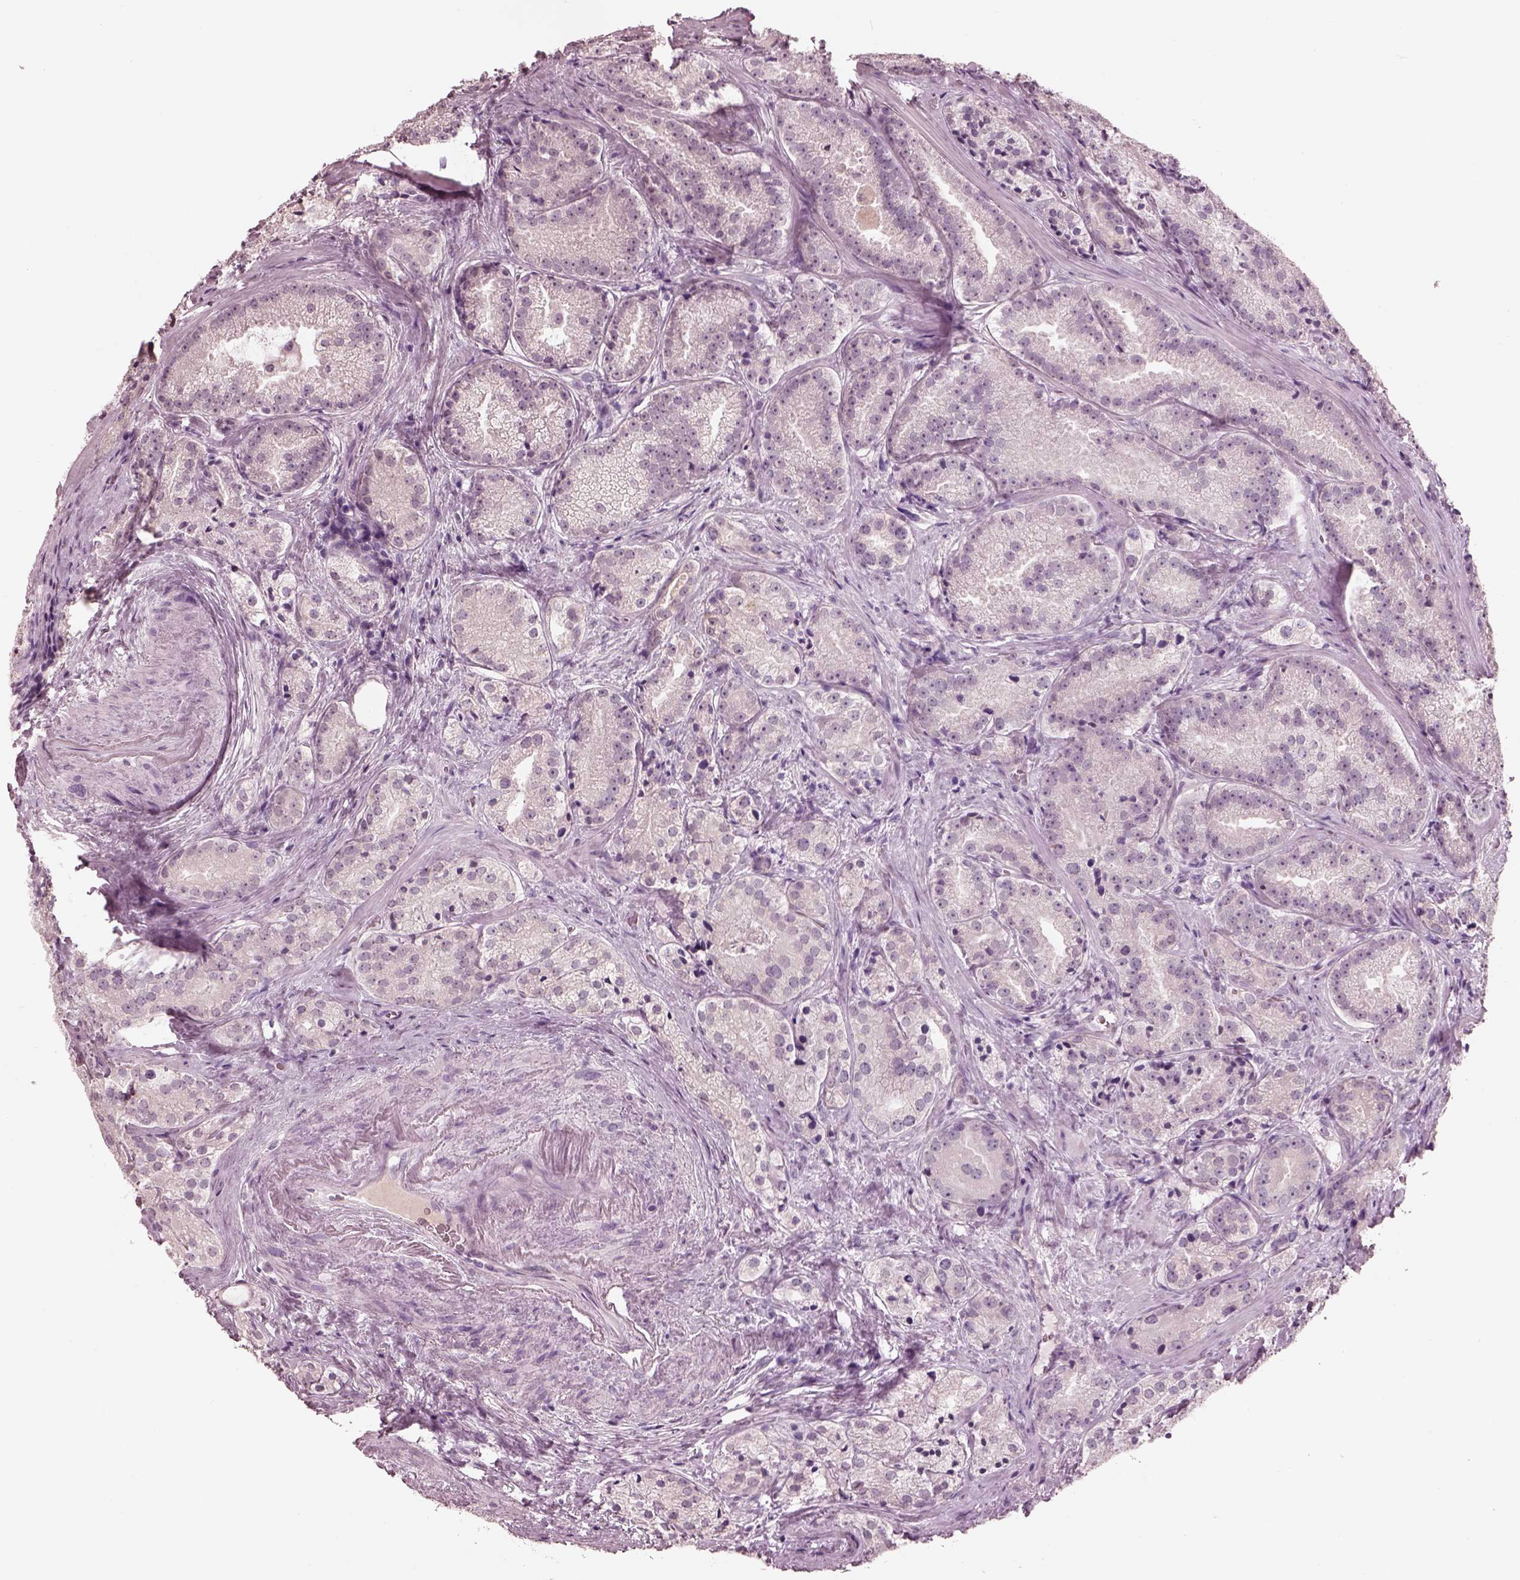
{"staining": {"intensity": "negative", "quantity": "none", "location": "none"}, "tissue": "prostate cancer", "cell_type": "Tumor cells", "image_type": "cancer", "snomed": [{"axis": "morphology", "description": "Adenocarcinoma, NOS"}, {"axis": "morphology", "description": "Adenocarcinoma, High grade"}, {"axis": "topography", "description": "Prostate"}], "caption": "IHC of human prostate cancer (adenocarcinoma (high-grade)) exhibits no expression in tumor cells.", "gene": "GARIN4", "patient": {"sex": "male", "age": 64}}